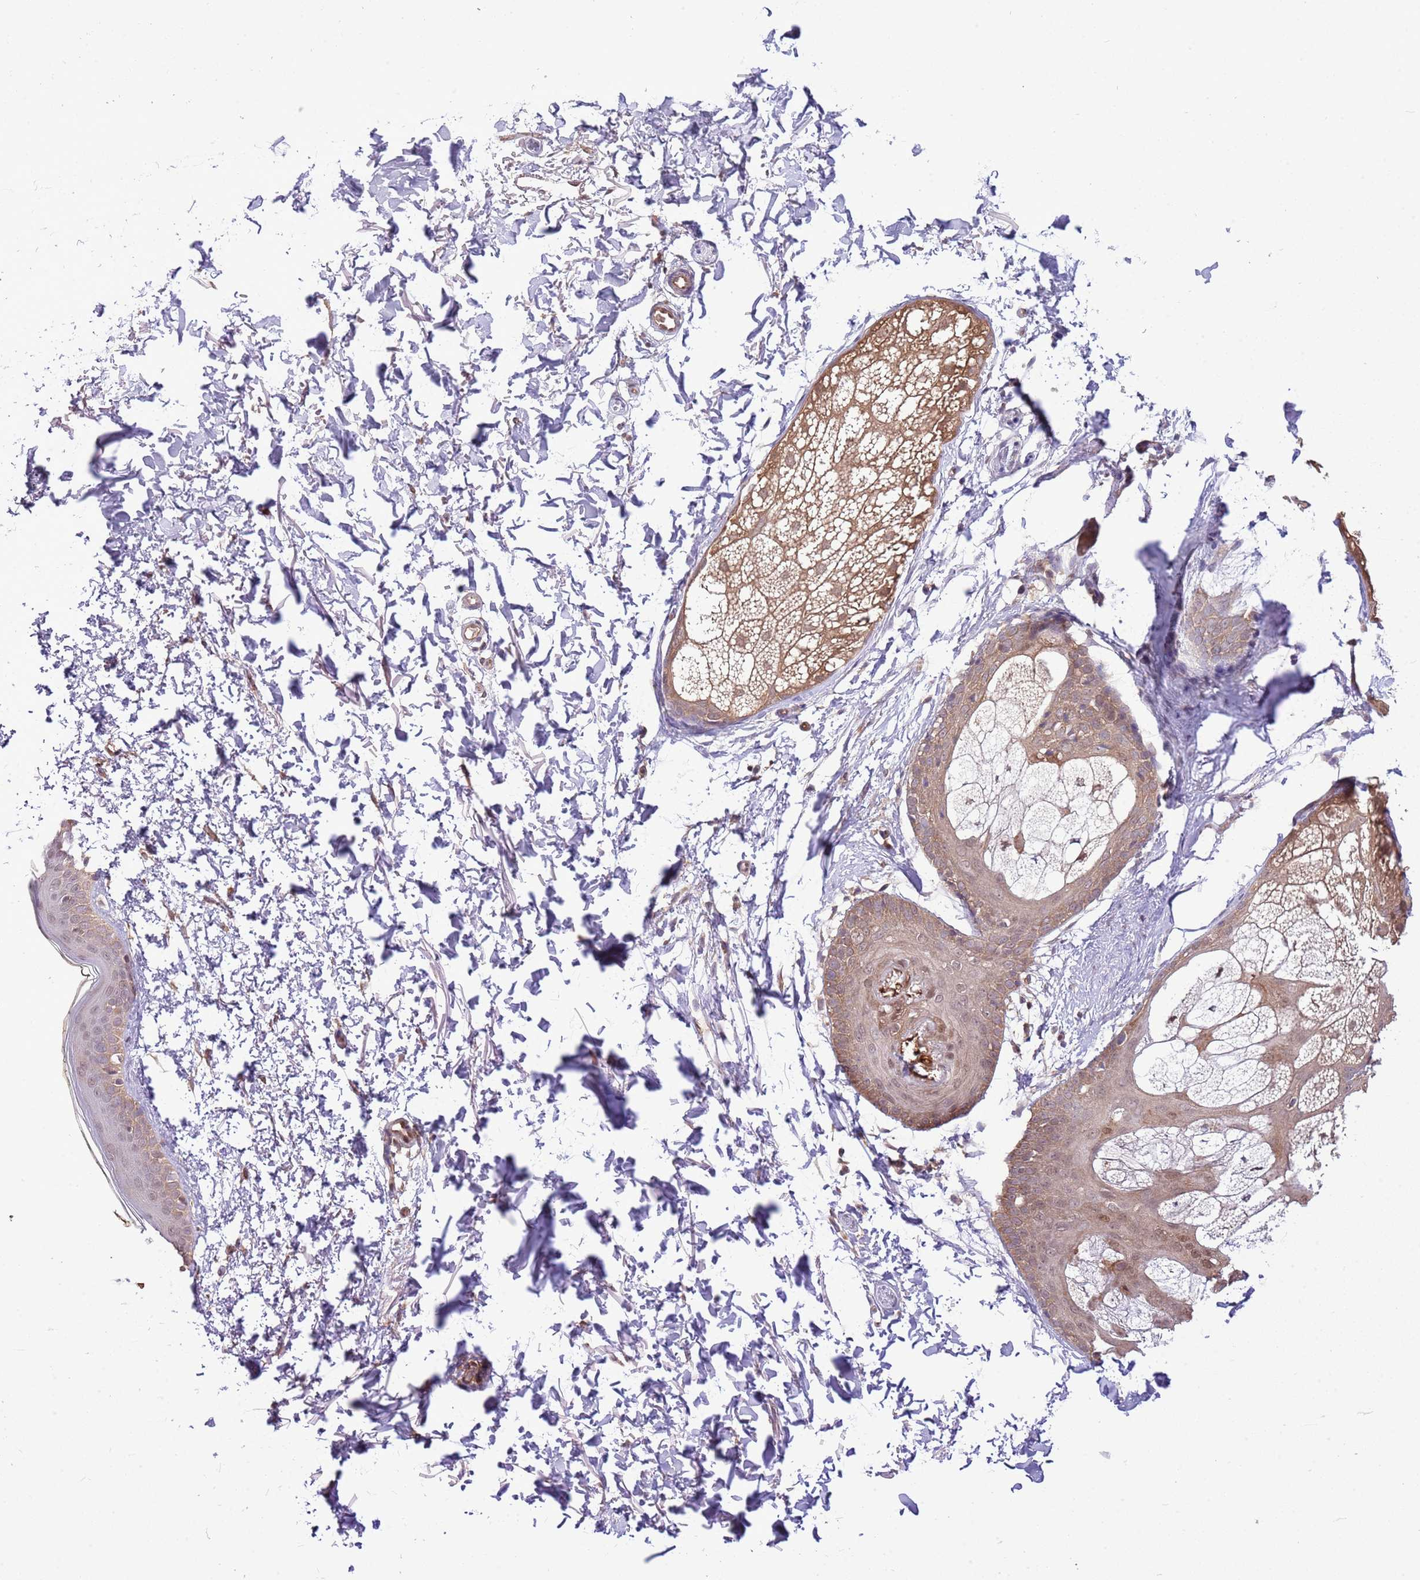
{"staining": {"intensity": "negative", "quantity": "none", "location": "none"}, "tissue": "skin", "cell_type": "Fibroblasts", "image_type": "normal", "snomed": [{"axis": "morphology", "description": "Normal tissue, NOS"}, {"axis": "topography", "description": "Skin"}], "caption": "IHC of unremarkable human skin demonstrates no expression in fibroblasts.", "gene": "AMIGO1", "patient": {"sex": "male", "age": 66}}